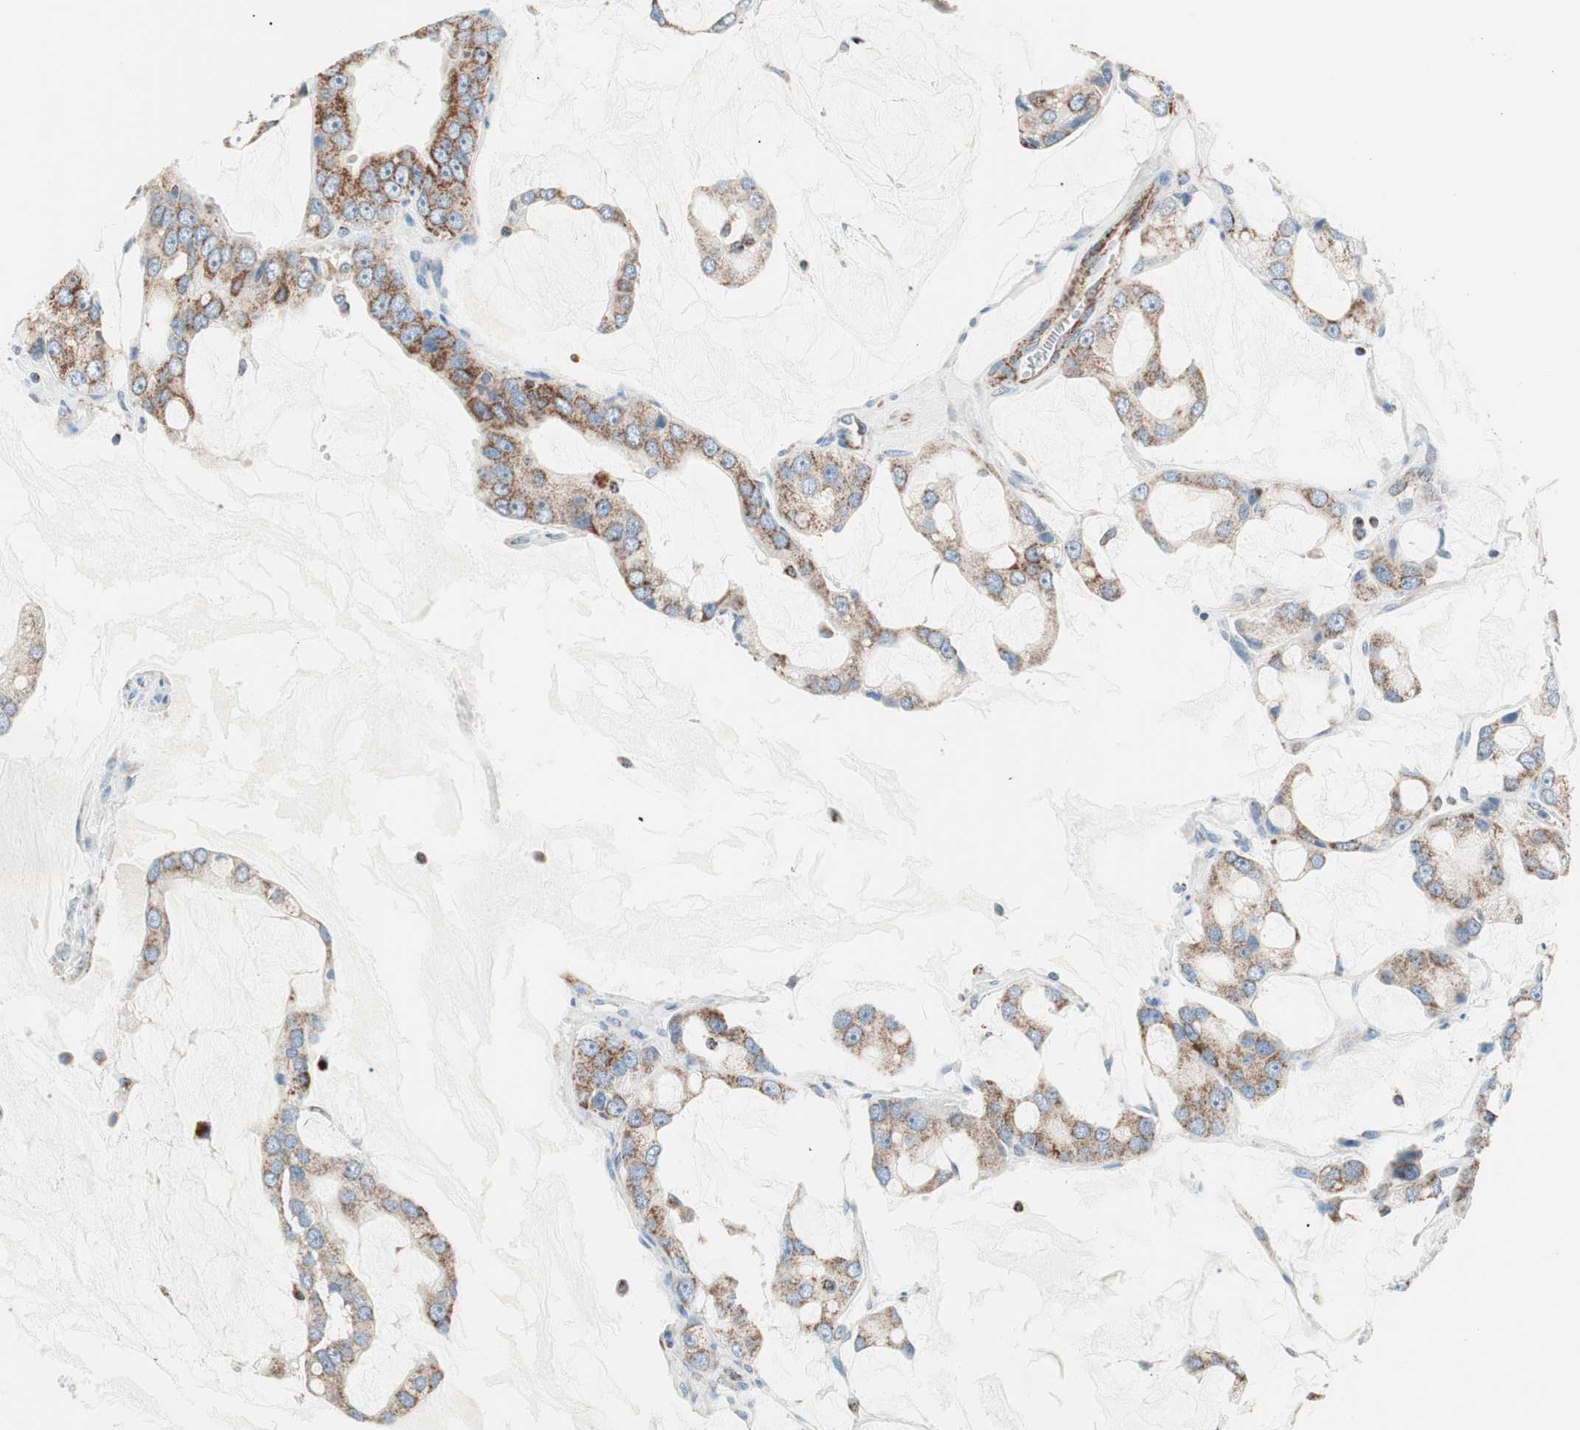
{"staining": {"intensity": "moderate", "quantity": ">75%", "location": "cytoplasmic/membranous"}, "tissue": "prostate cancer", "cell_type": "Tumor cells", "image_type": "cancer", "snomed": [{"axis": "morphology", "description": "Adenocarcinoma, High grade"}, {"axis": "topography", "description": "Prostate"}], "caption": "Tumor cells exhibit medium levels of moderate cytoplasmic/membranous staining in about >75% of cells in human prostate cancer.", "gene": "TOMM20", "patient": {"sex": "male", "age": 67}}